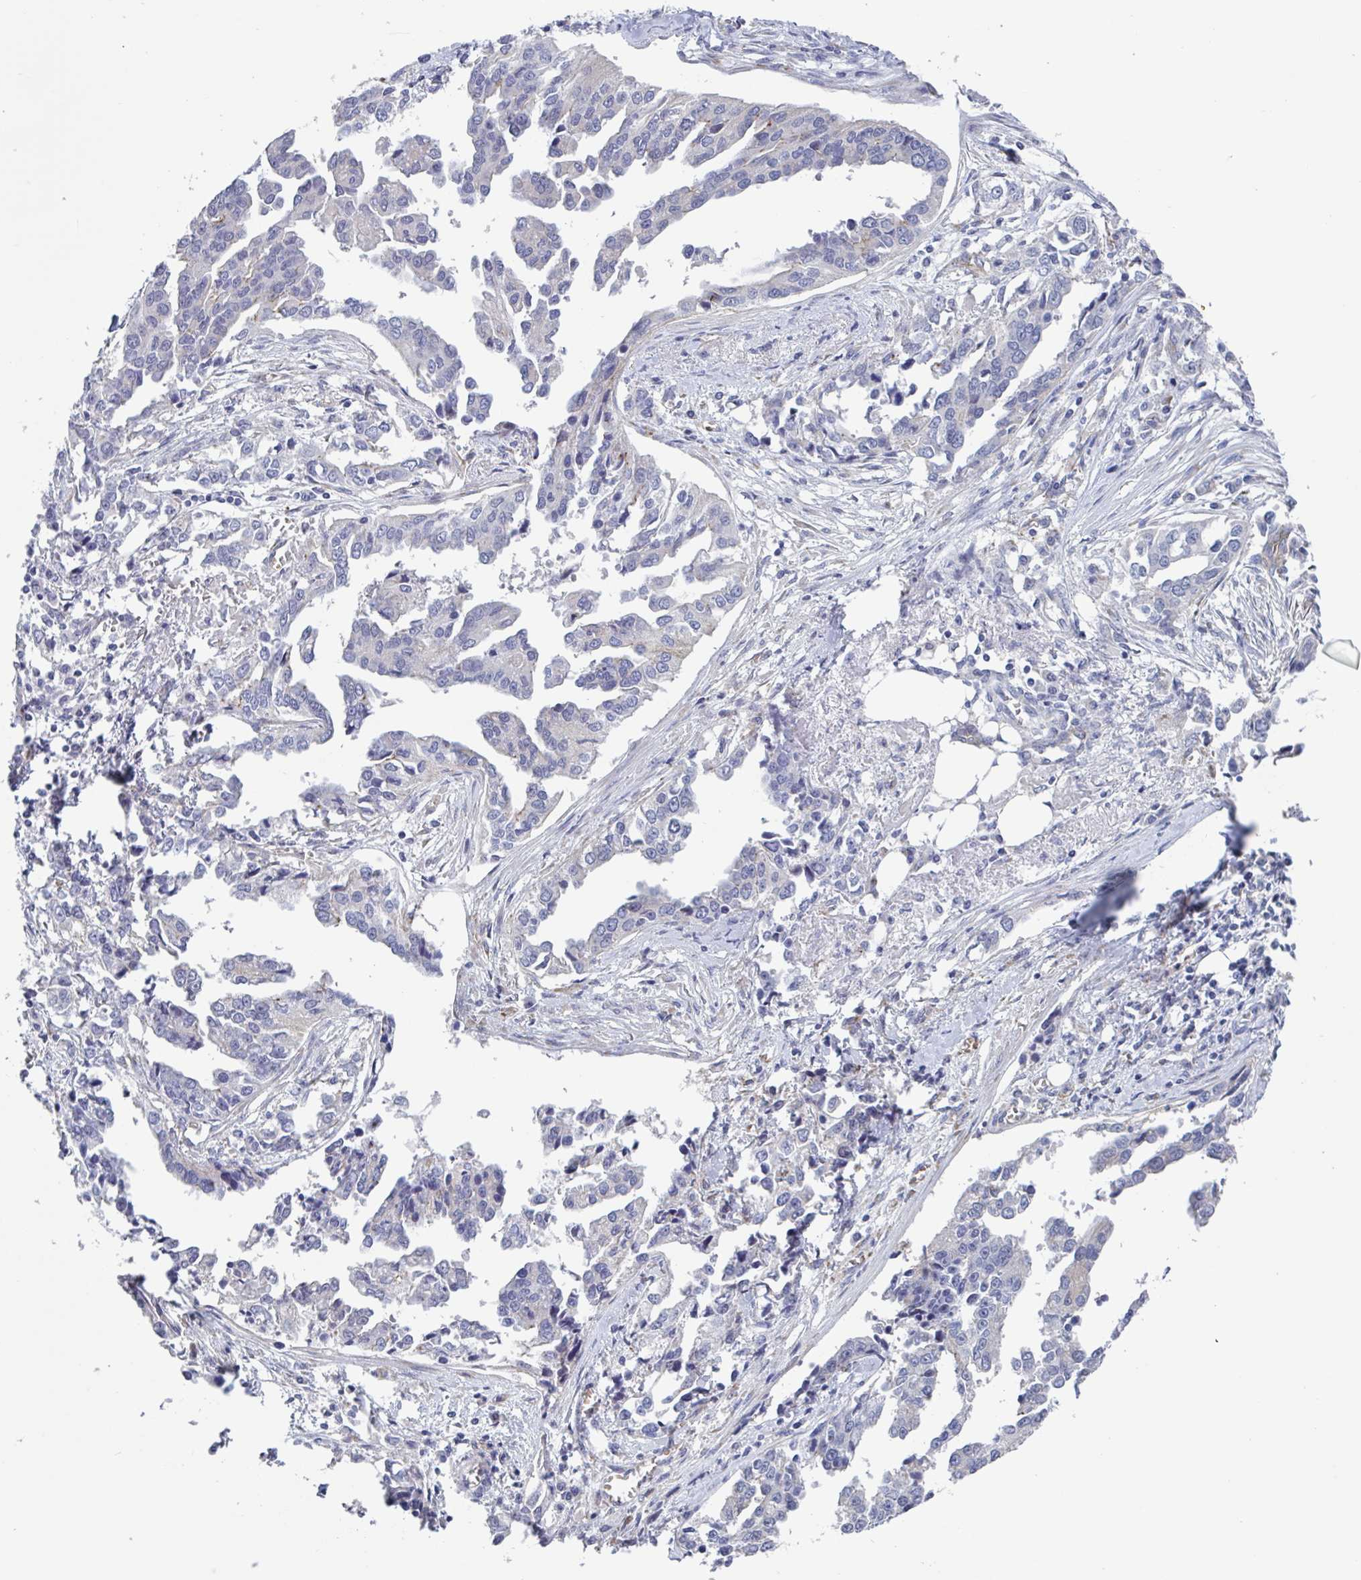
{"staining": {"intensity": "negative", "quantity": "none", "location": "none"}, "tissue": "ovarian cancer", "cell_type": "Tumor cells", "image_type": "cancer", "snomed": [{"axis": "morphology", "description": "Cystadenocarcinoma, serous, NOS"}, {"axis": "topography", "description": "Ovary"}], "caption": "IHC micrograph of human ovarian cancer (serous cystadenocarcinoma) stained for a protein (brown), which displays no staining in tumor cells.", "gene": "ST14", "patient": {"sex": "female", "age": 75}}